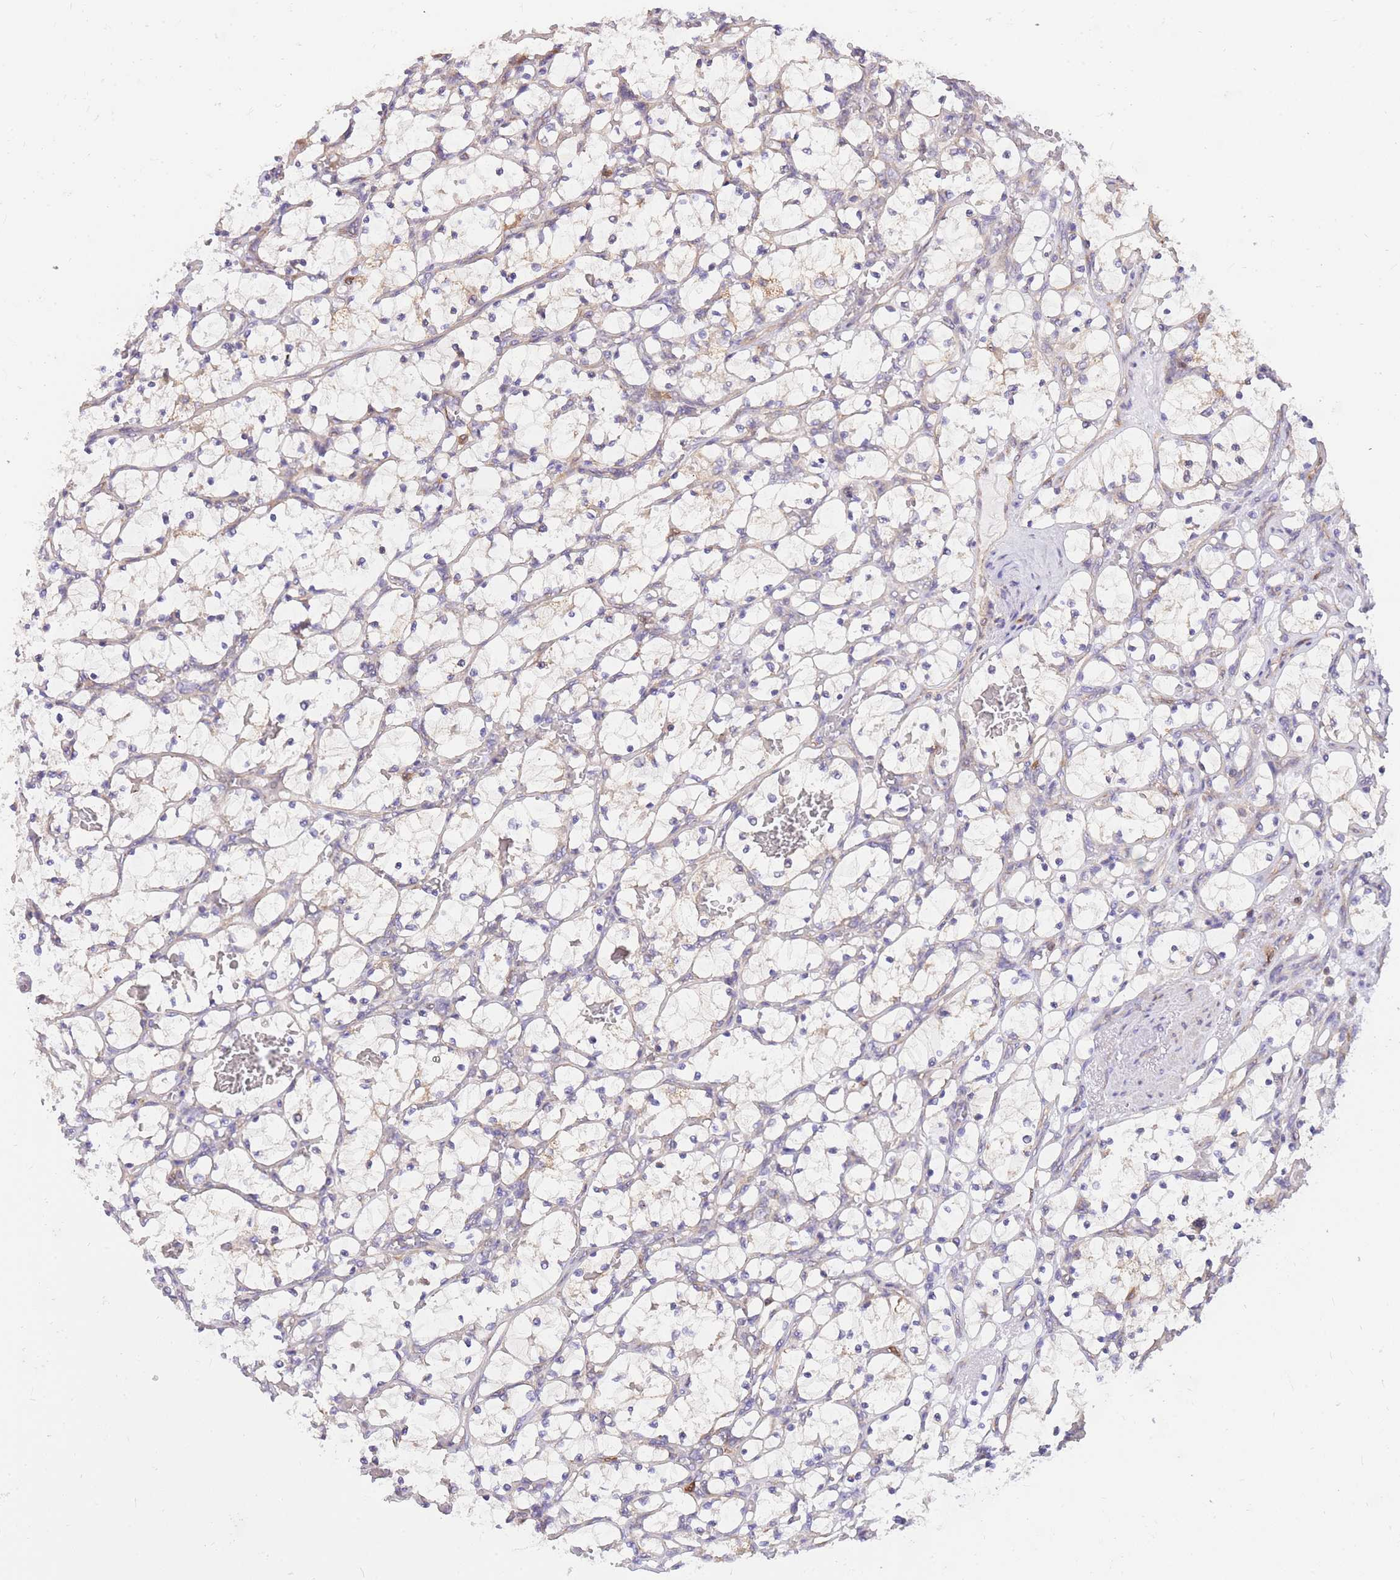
{"staining": {"intensity": "weak", "quantity": "<25%", "location": "cytoplasmic/membranous"}, "tissue": "renal cancer", "cell_type": "Tumor cells", "image_type": "cancer", "snomed": [{"axis": "morphology", "description": "Adenocarcinoma, NOS"}, {"axis": "topography", "description": "Kidney"}], "caption": "This is a image of IHC staining of renal cancer (adenocarcinoma), which shows no expression in tumor cells.", "gene": "TOPAZ1", "patient": {"sex": "female", "age": 69}}